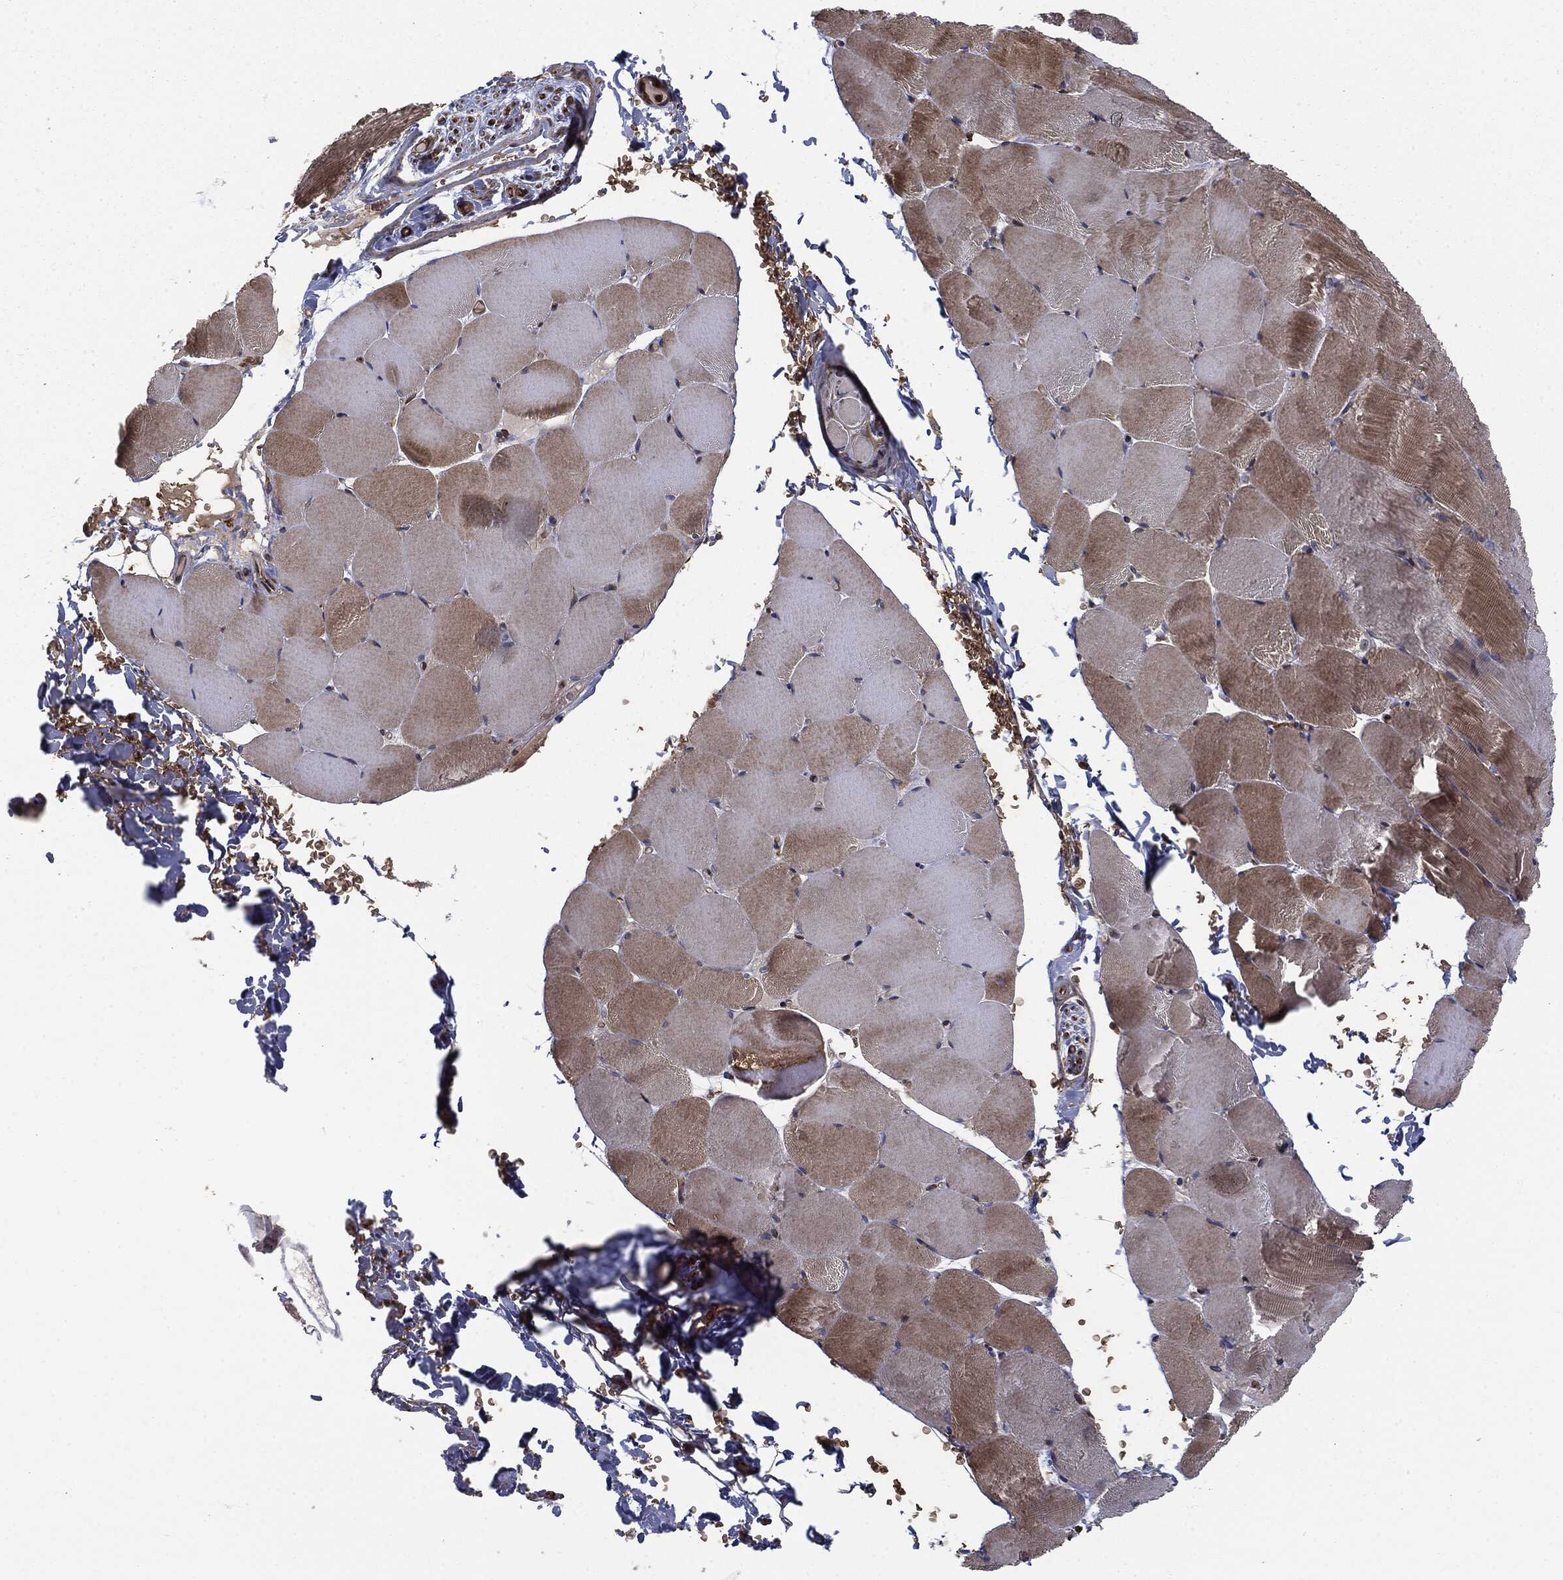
{"staining": {"intensity": "moderate", "quantity": "<25%", "location": "cytoplasmic/membranous"}, "tissue": "skeletal muscle", "cell_type": "Myocytes", "image_type": "normal", "snomed": [{"axis": "morphology", "description": "Normal tissue, NOS"}, {"axis": "topography", "description": "Skeletal muscle"}], "caption": "Immunohistochemistry (DAB) staining of unremarkable skeletal muscle shows moderate cytoplasmic/membranous protein staining in approximately <25% of myocytes.", "gene": "EIF2AK2", "patient": {"sex": "female", "age": 37}}